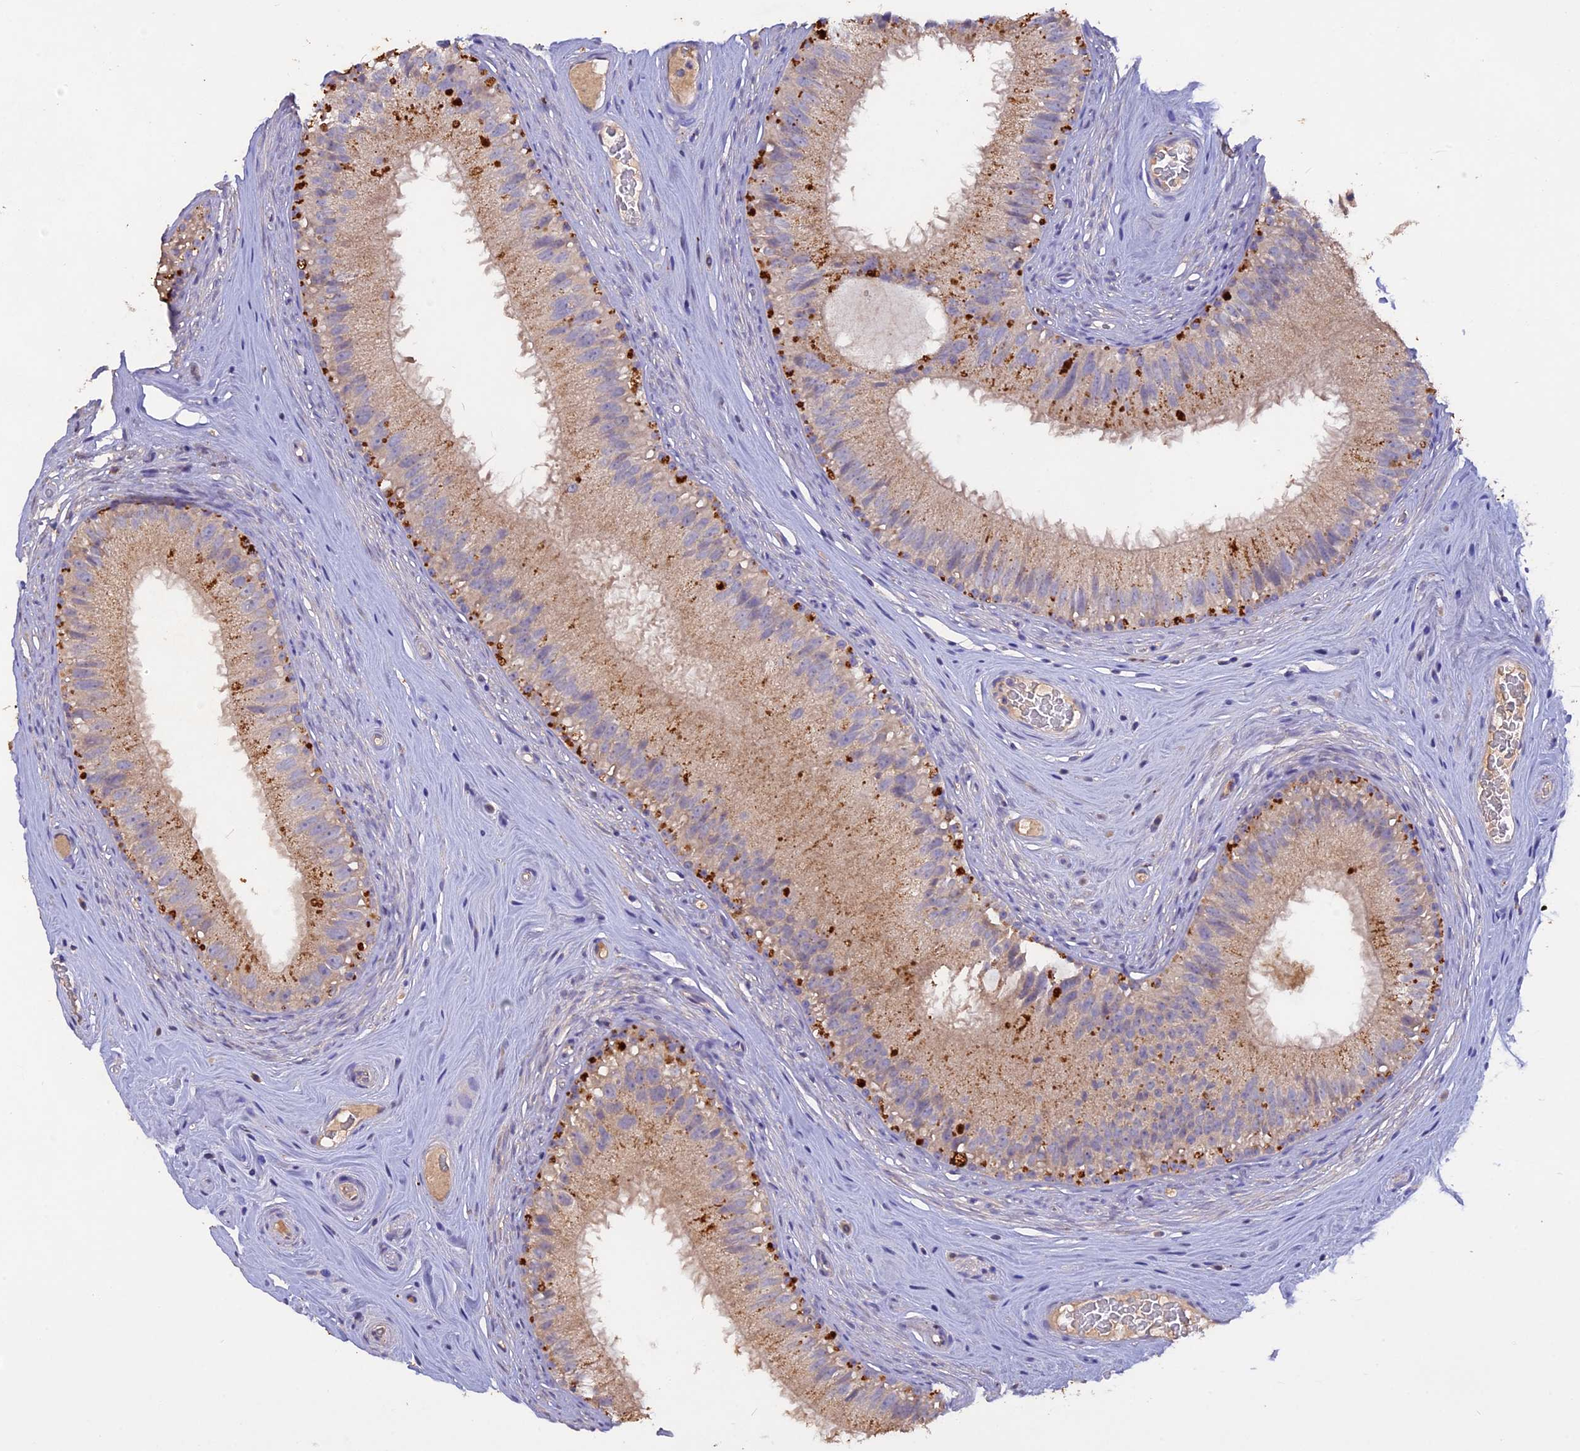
{"staining": {"intensity": "moderate", "quantity": "25%-75%", "location": "cytoplasmic/membranous"}, "tissue": "epididymis", "cell_type": "Glandular cells", "image_type": "normal", "snomed": [{"axis": "morphology", "description": "Normal tissue, NOS"}, {"axis": "topography", "description": "Epididymis"}], "caption": "Brown immunohistochemical staining in benign epididymis displays moderate cytoplasmic/membranous positivity in approximately 25%-75% of glandular cells.", "gene": "SLC26A4", "patient": {"sex": "male", "age": 45}}